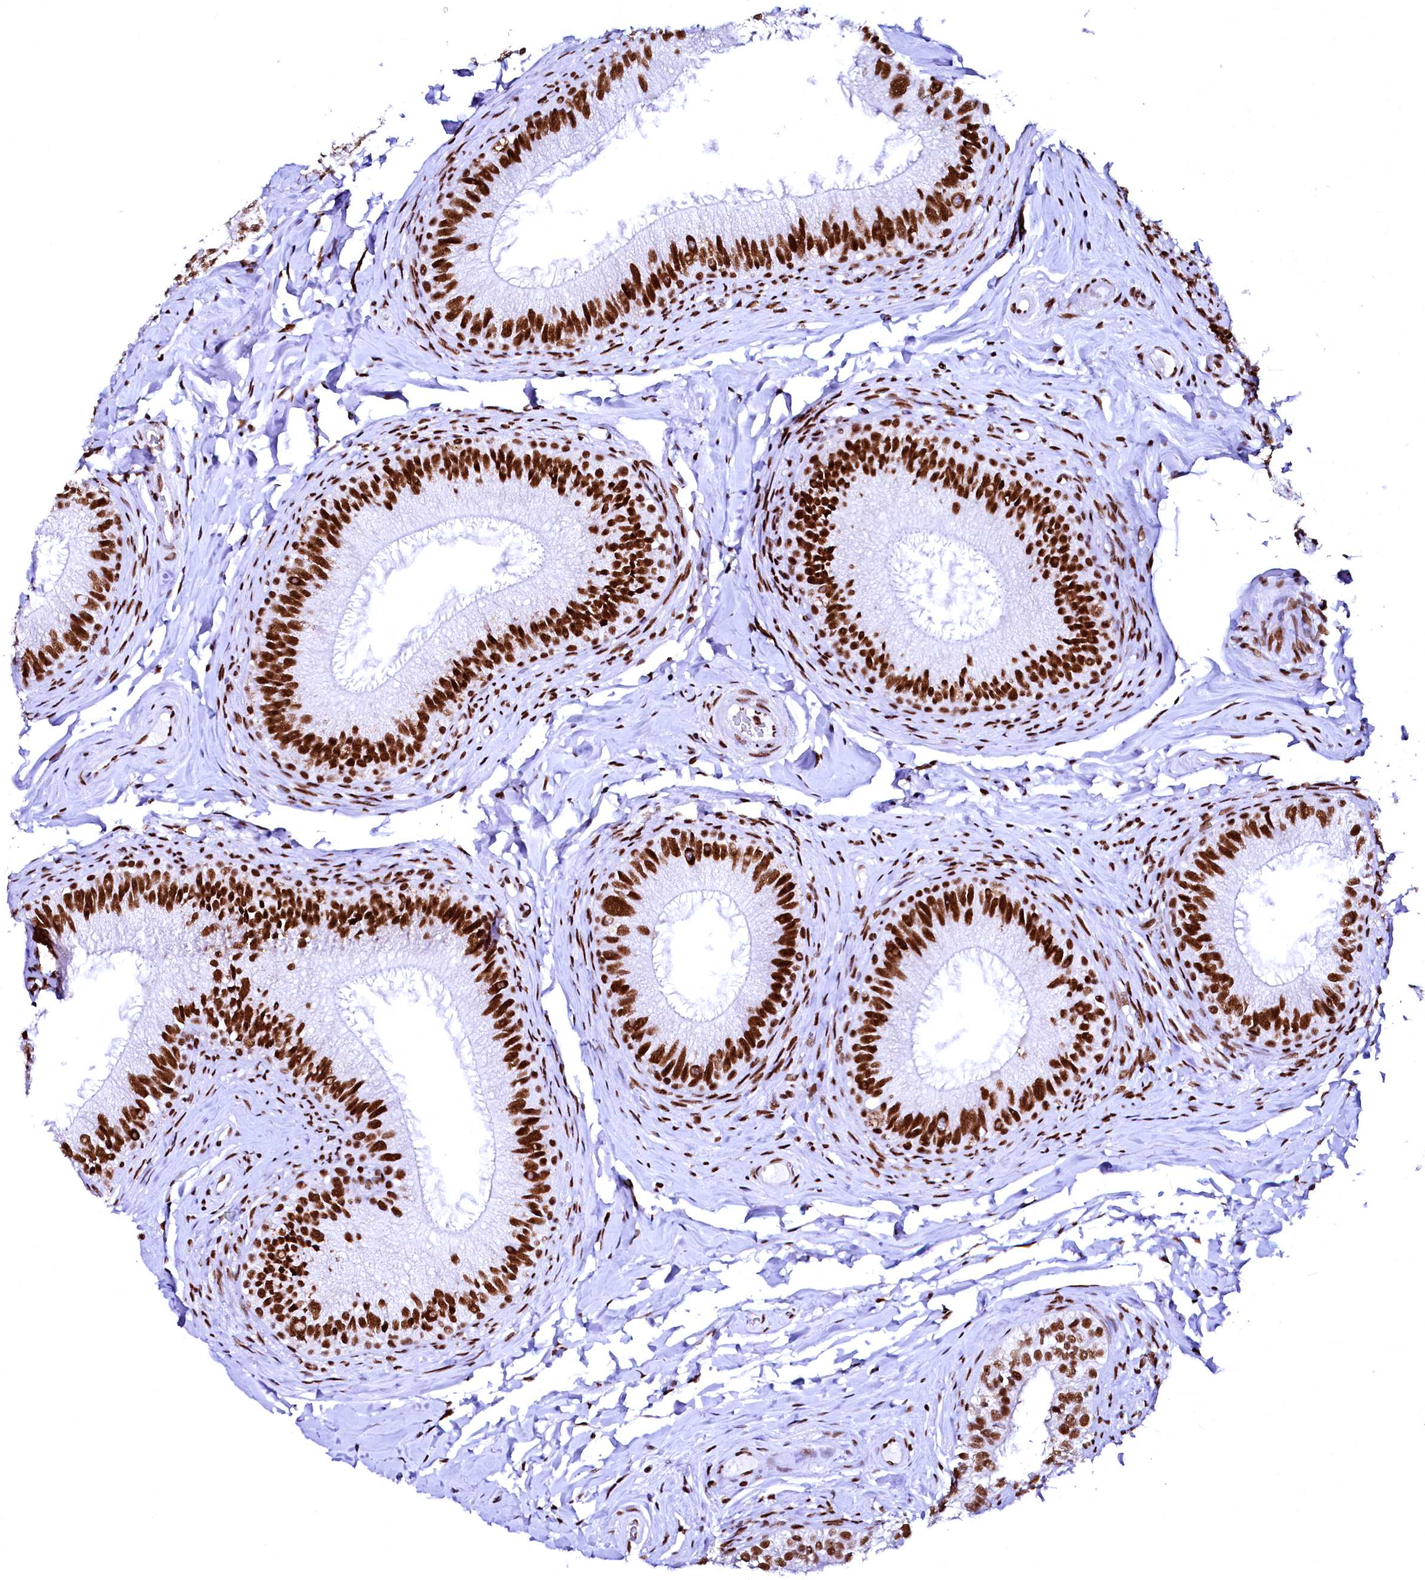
{"staining": {"intensity": "strong", "quantity": ">75%", "location": "nuclear"}, "tissue": "epididymis", "cell_type": "Glandular cells", "image_type": "normal", "snomed": [{"axis": "morphology", "description": "Normal tissue, NOS"}, {"axis": "topography", "description": "Epididymis"}], "caption": "Immunohistochemistry (IHC) of benign human epididymis shows high levels of strong nuclear positivity in approximately >75% of glandular cells. (IHC, brightfield microscopy, high magnification).", "gene": "CPSF6", "patient": {"sex": "male", "age": 49}}